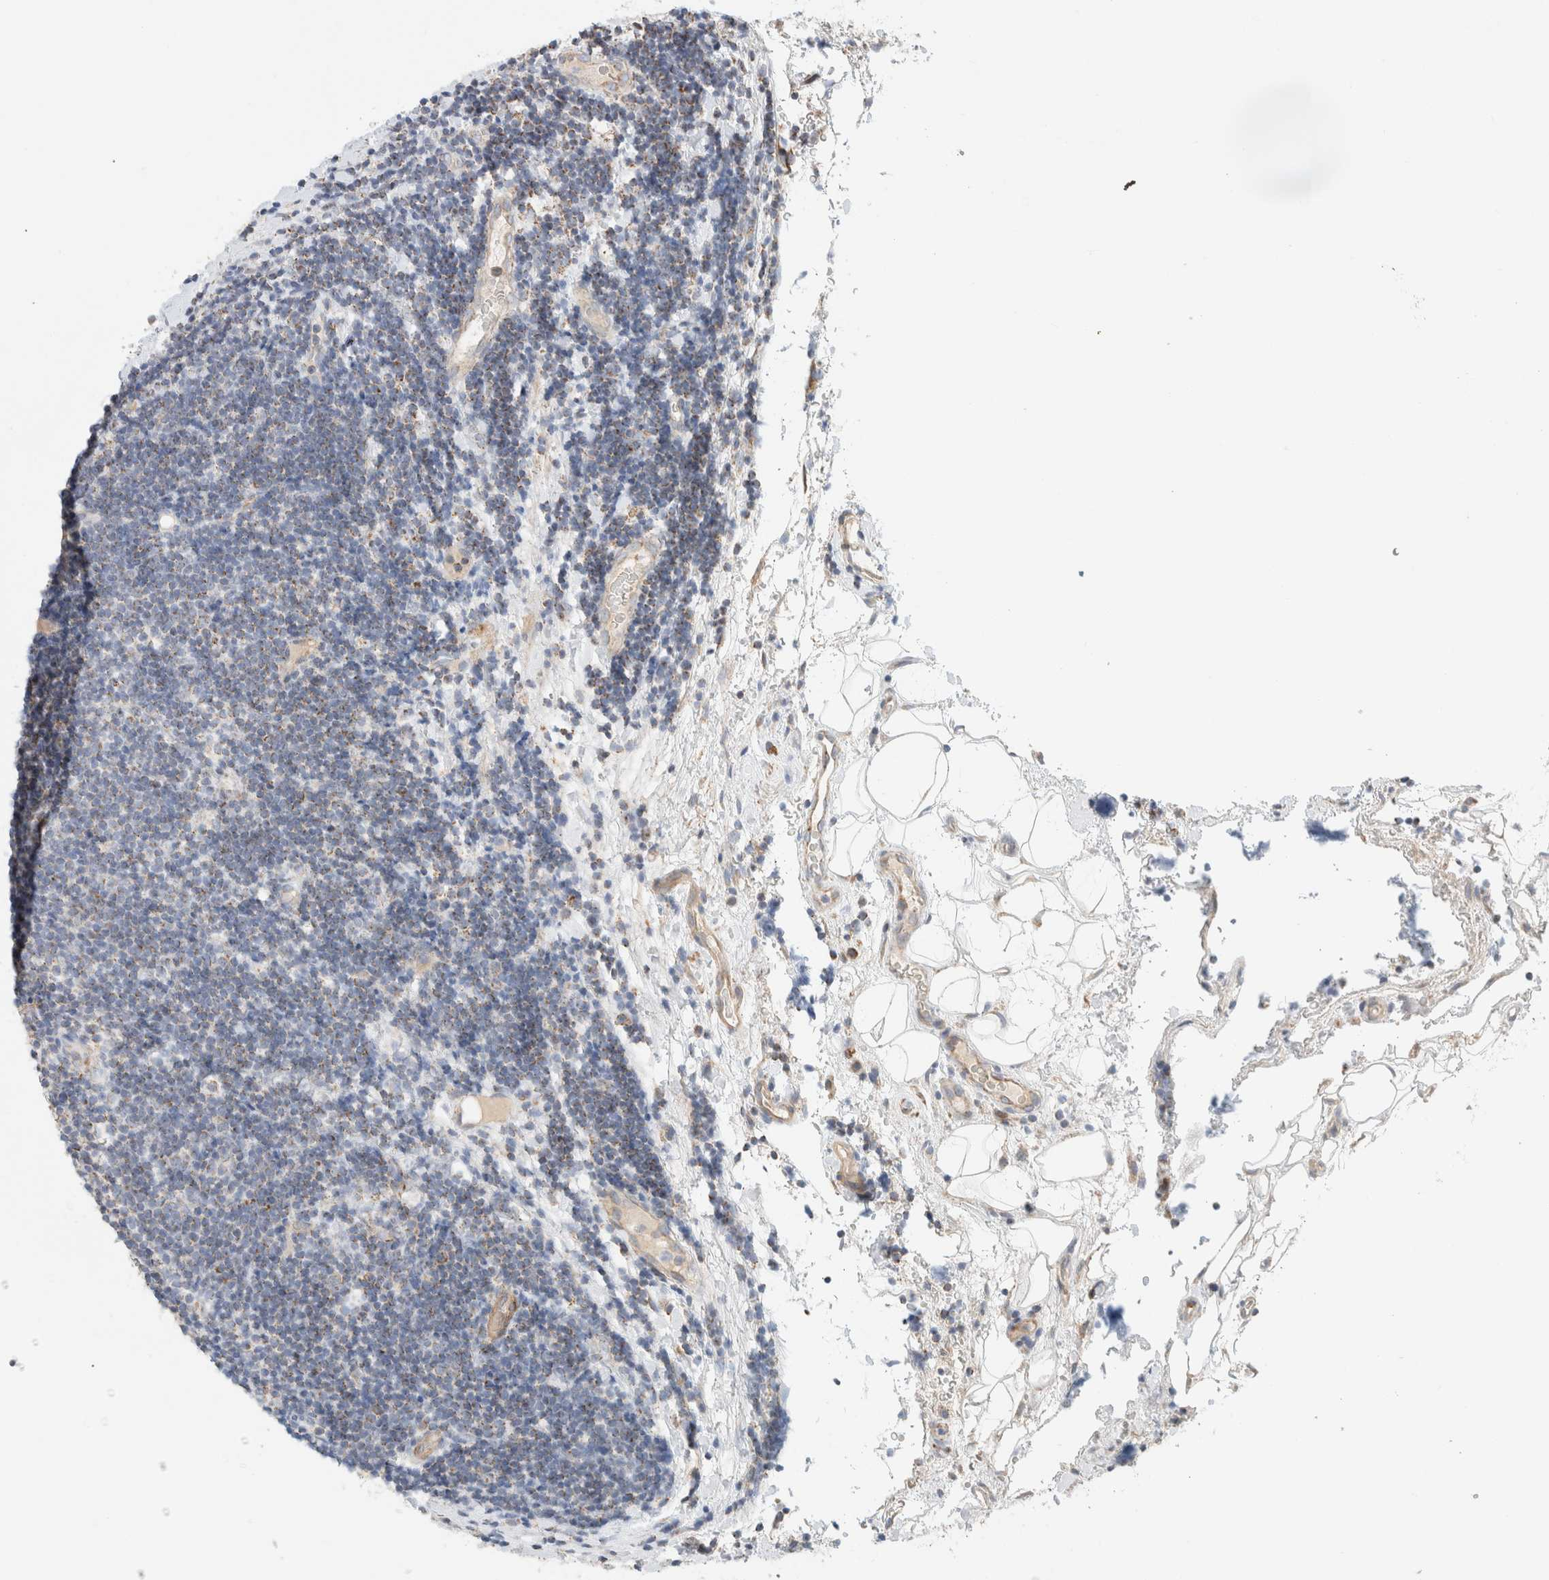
{"staining": {"intensity": "moderate", "quantity": "25%-75%", "location": "cytoplasmic/membranous"}, "tissue": "lymphoma", "cell_type": "Tumor cells", "image_type": "cancer", "snomed": [{"axis": "morphology", "description": "Malignant lymphoma, non-Hodgkin's type, Low grade"}, {"axis": "topography", "description": "Lymph node"}], "caption": "IHC photomicrograph of human lymphoma stained for a protein (brown), which shows medium levels of moderate cytoplasmic/membranous expression in approximately 25%-75% of tumor cells.", "gene": "MRM3", "patient": {"sex": "male", "age": 83}}